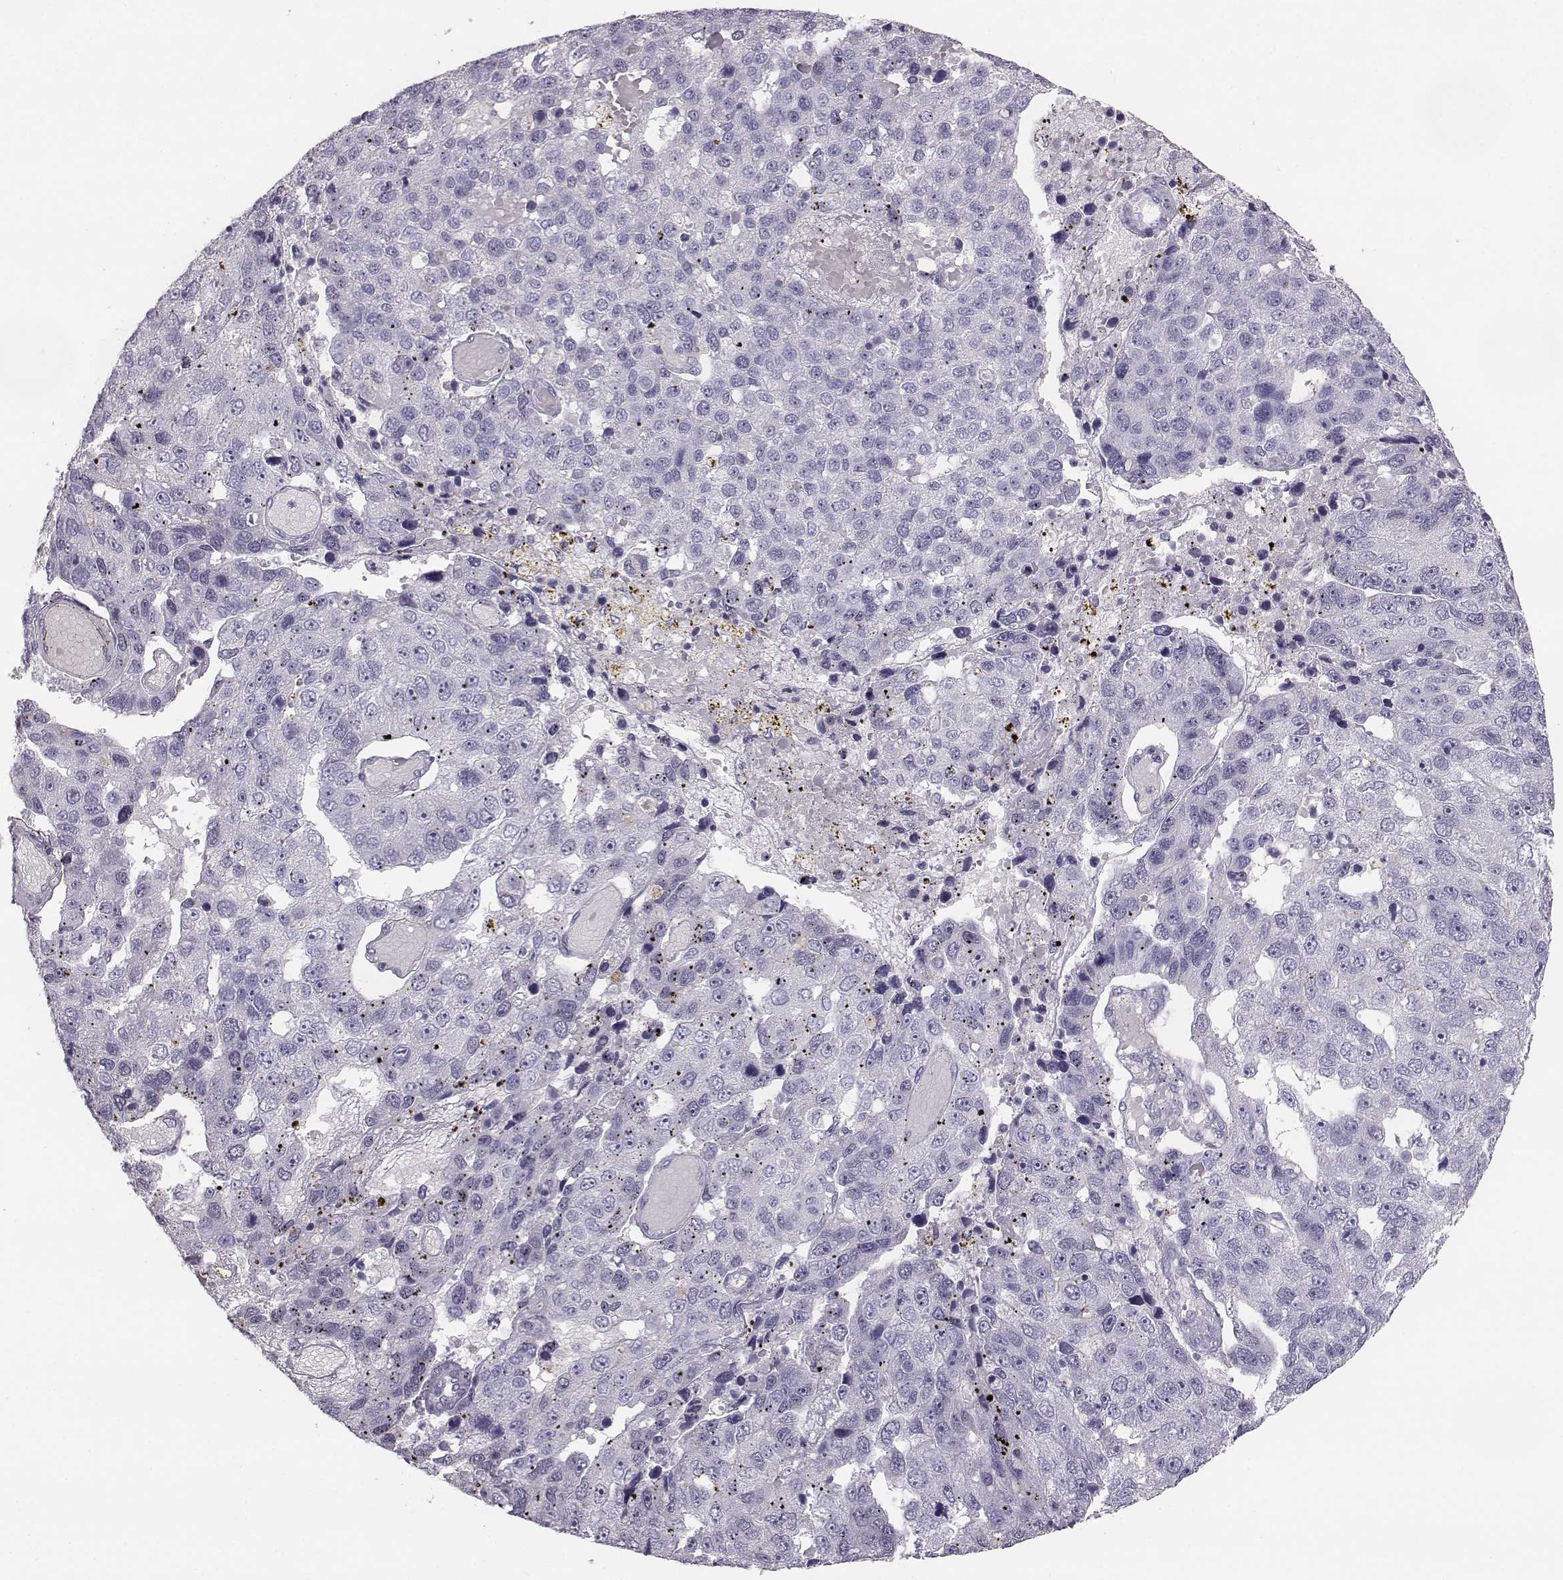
{"staining": {"intensity": "negative", "quantity": "none", "location": "none"}, "tissue": "pancreatic cancer", "cell_type": "Tumor cells", "image_type": "cancer", "snomed": [{"axis": "morphology", "description": "Adenocarcinoma, NOS"}, {"axis": "topography", "description": "Pancreas"}], "caption": "Immunohistochemical staining of human adenocarcinoma (pancreatic) exhibits no significant staining in tumor cells.", "gene": "NPTXR", "patient": {"sex": "female", "age": 61}}